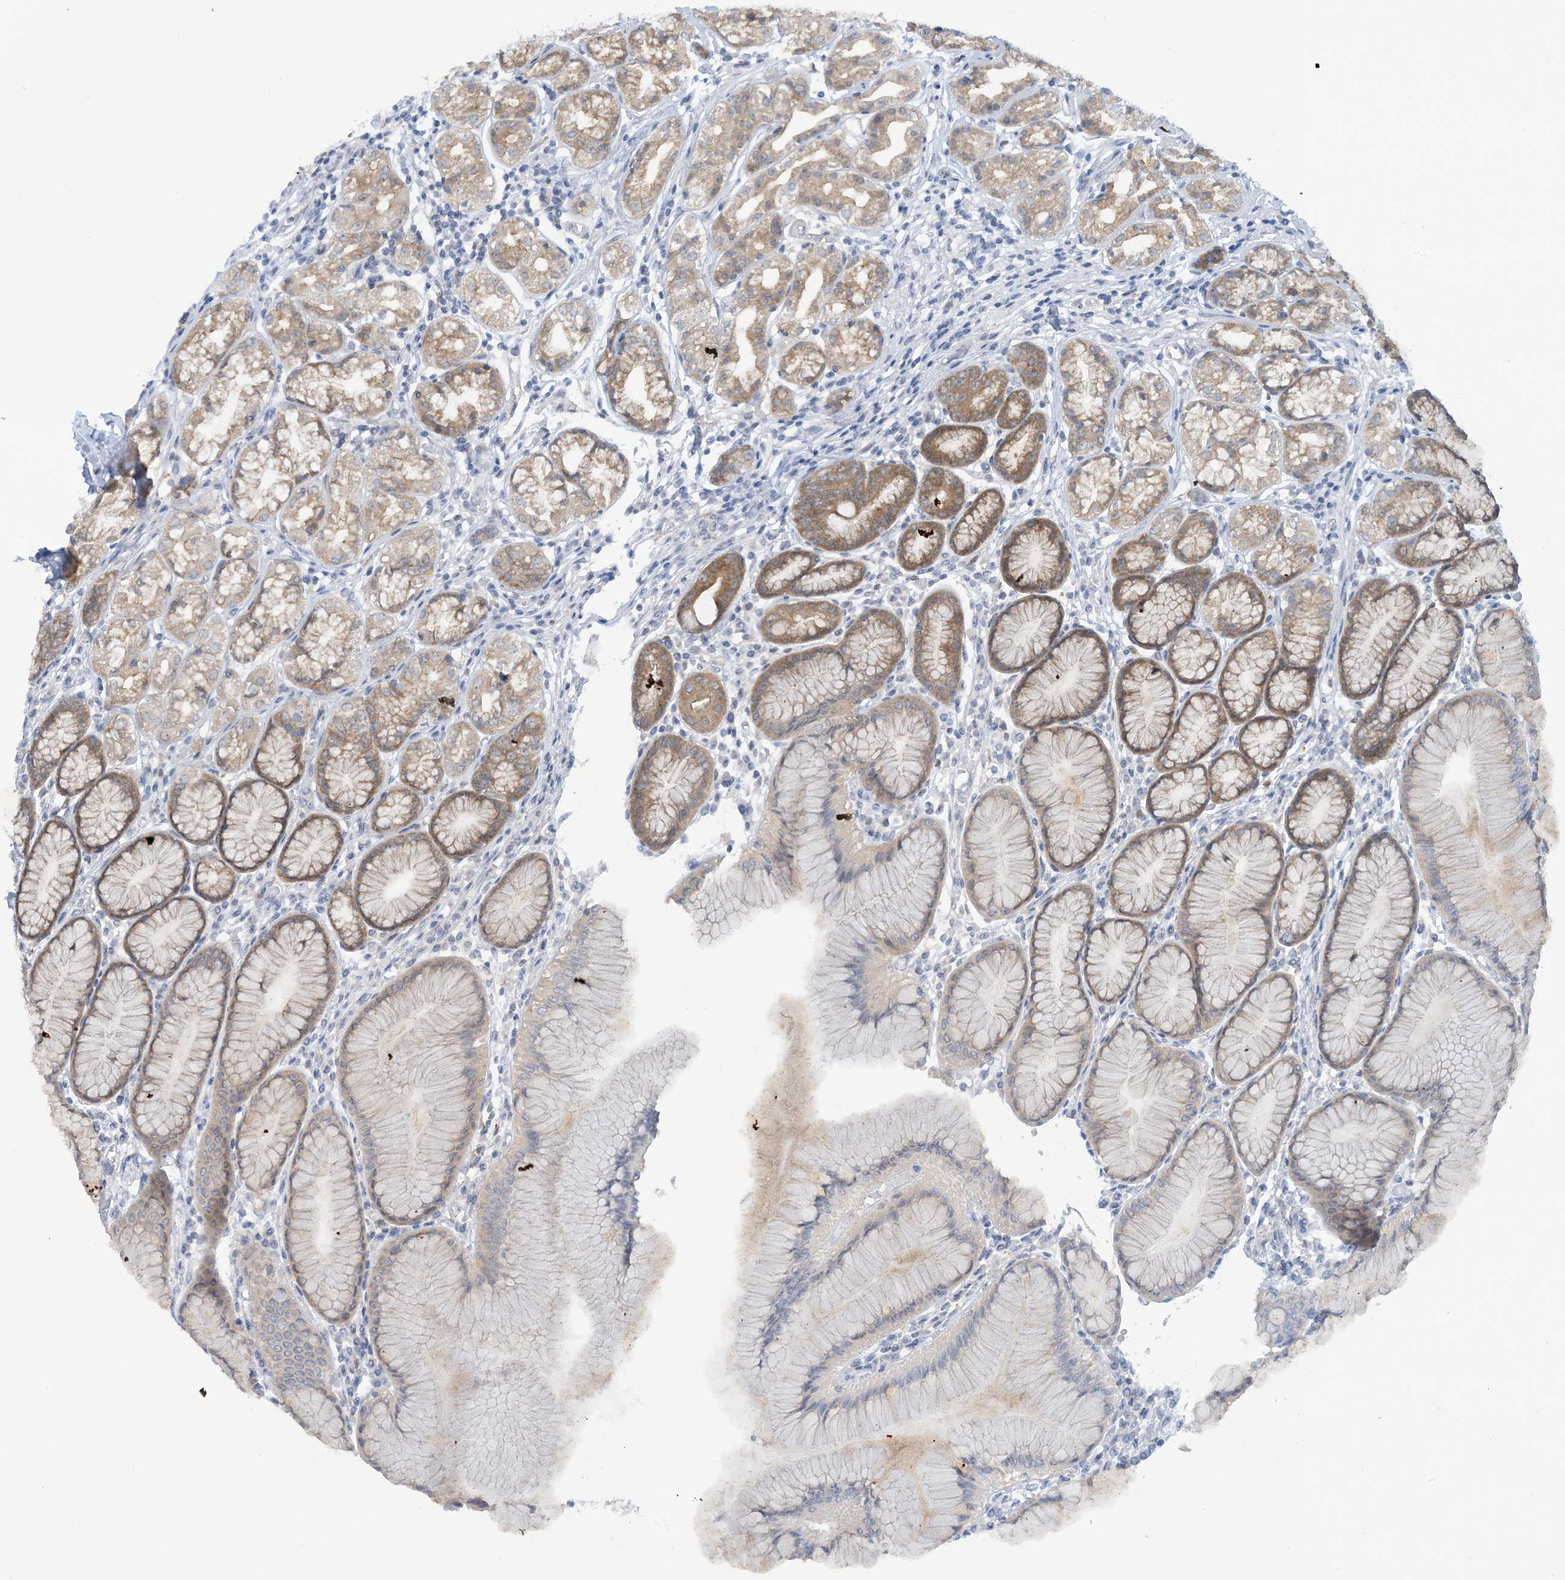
{"staining": {"intensity": "moderate", "quantity": ">75%", "location": "cytoplasmic/membranous"}, "tissue": "stomach", "cell_type": "Glandular cells", "image_type": "normal", "snomed": [{"axis": "morphology", "description": "Normal tissue, NOS"}, {"axis": "topography", "description": "Stomach"}], "caption": "Protein positivity by IHC reveals moderate cytoplasmic/membranous expression in approximately >75% of glandular cells in benign stomach.", "gene": "MRPS18A", "patient": {"sex": "female", "age": 57}}